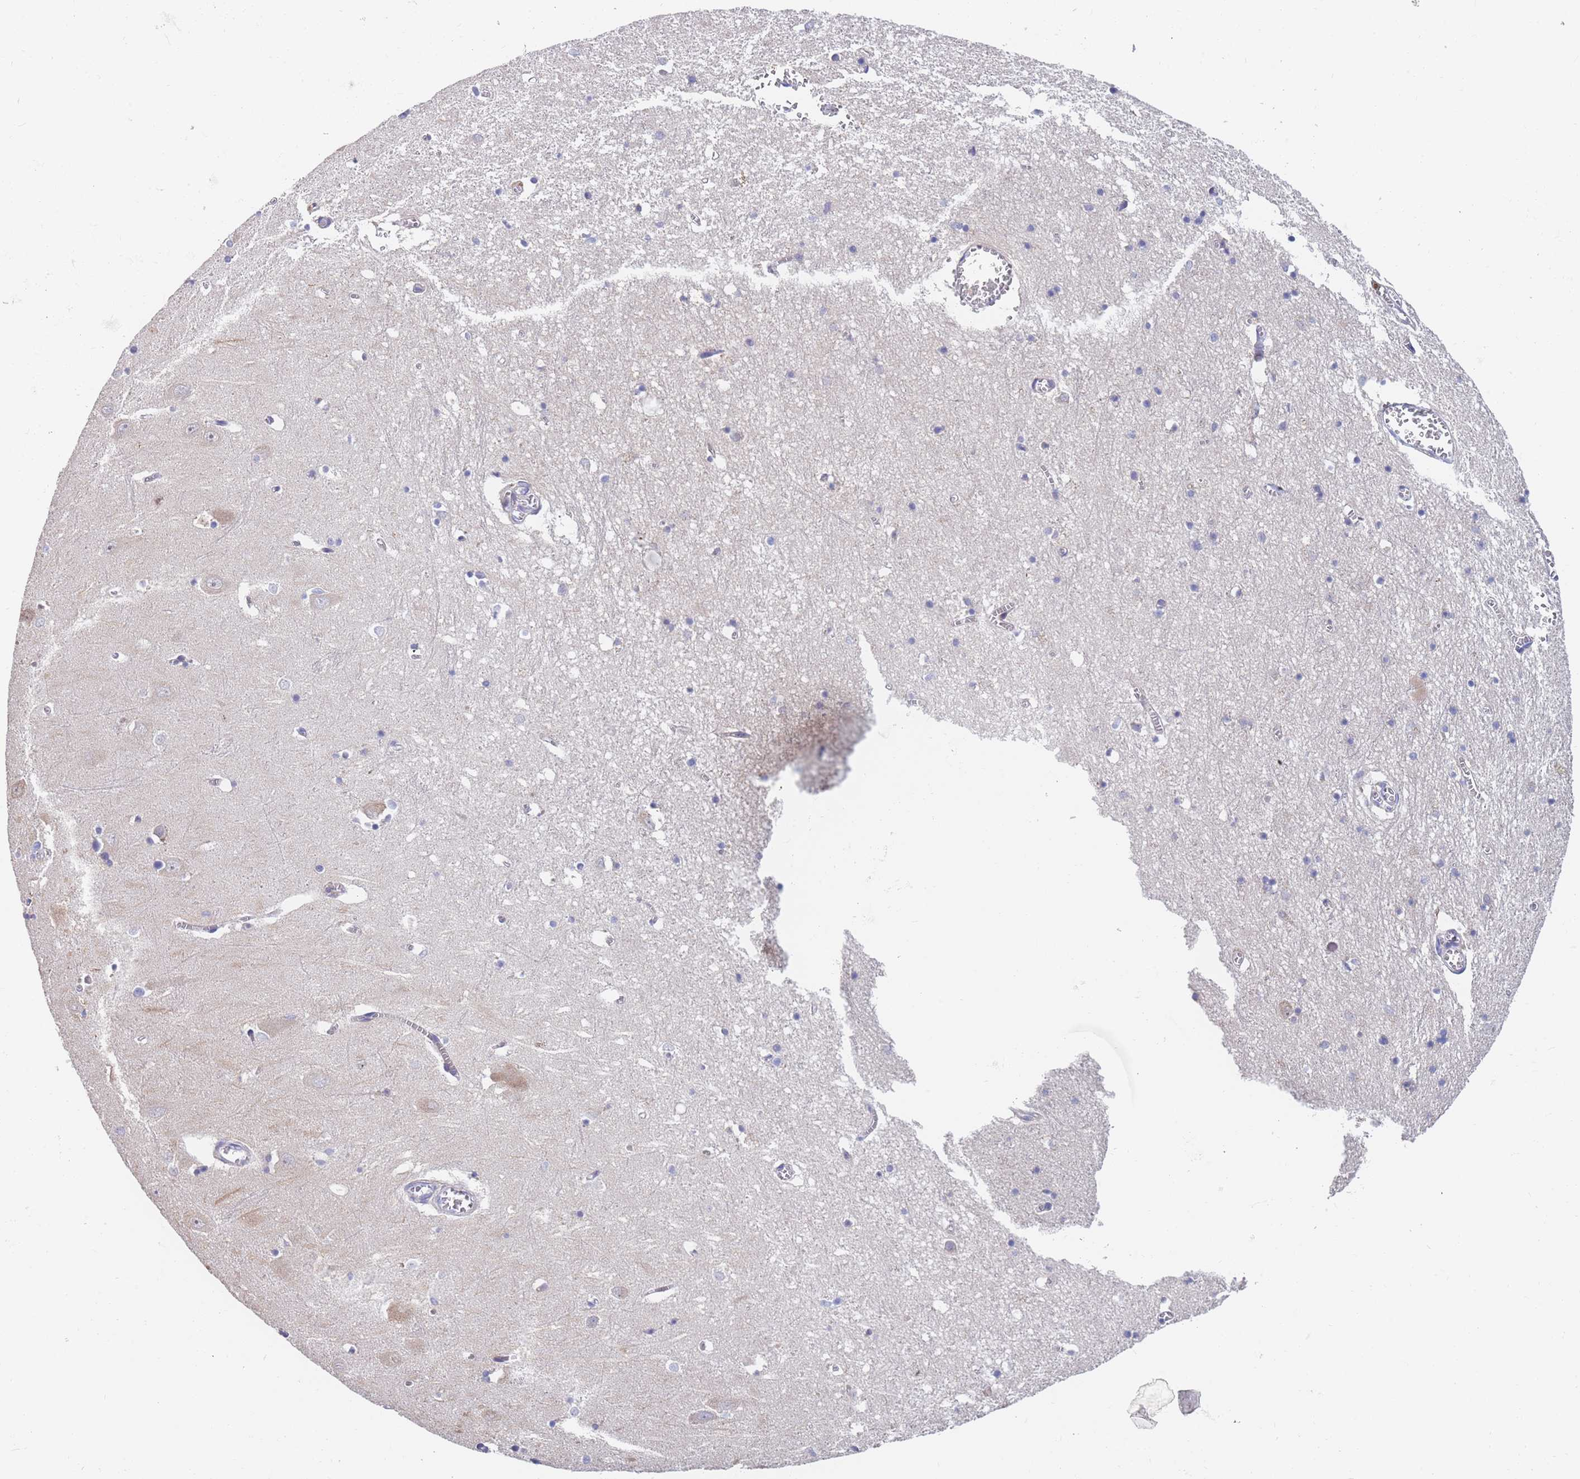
{"staining": {"intensity": "negative", "quantity": "none", "location": "none"}, "tissue": "hippocampus", "cell_type": "Glial cells", "image_type": "normal", "snomed": [{"axis": "morphology", "description": "Normal tissue, NOS"}, {"axis": "topography", "description": "Hippocampus"}], "caption": "High power microscopy micrograph of an immunohistochemistry (IHC) micrograph of unremarkable hippocampus, revealing no significant expression in glial cells.", "gene": "BORCS5", "patient": {"sex": "male", "age": 70}}